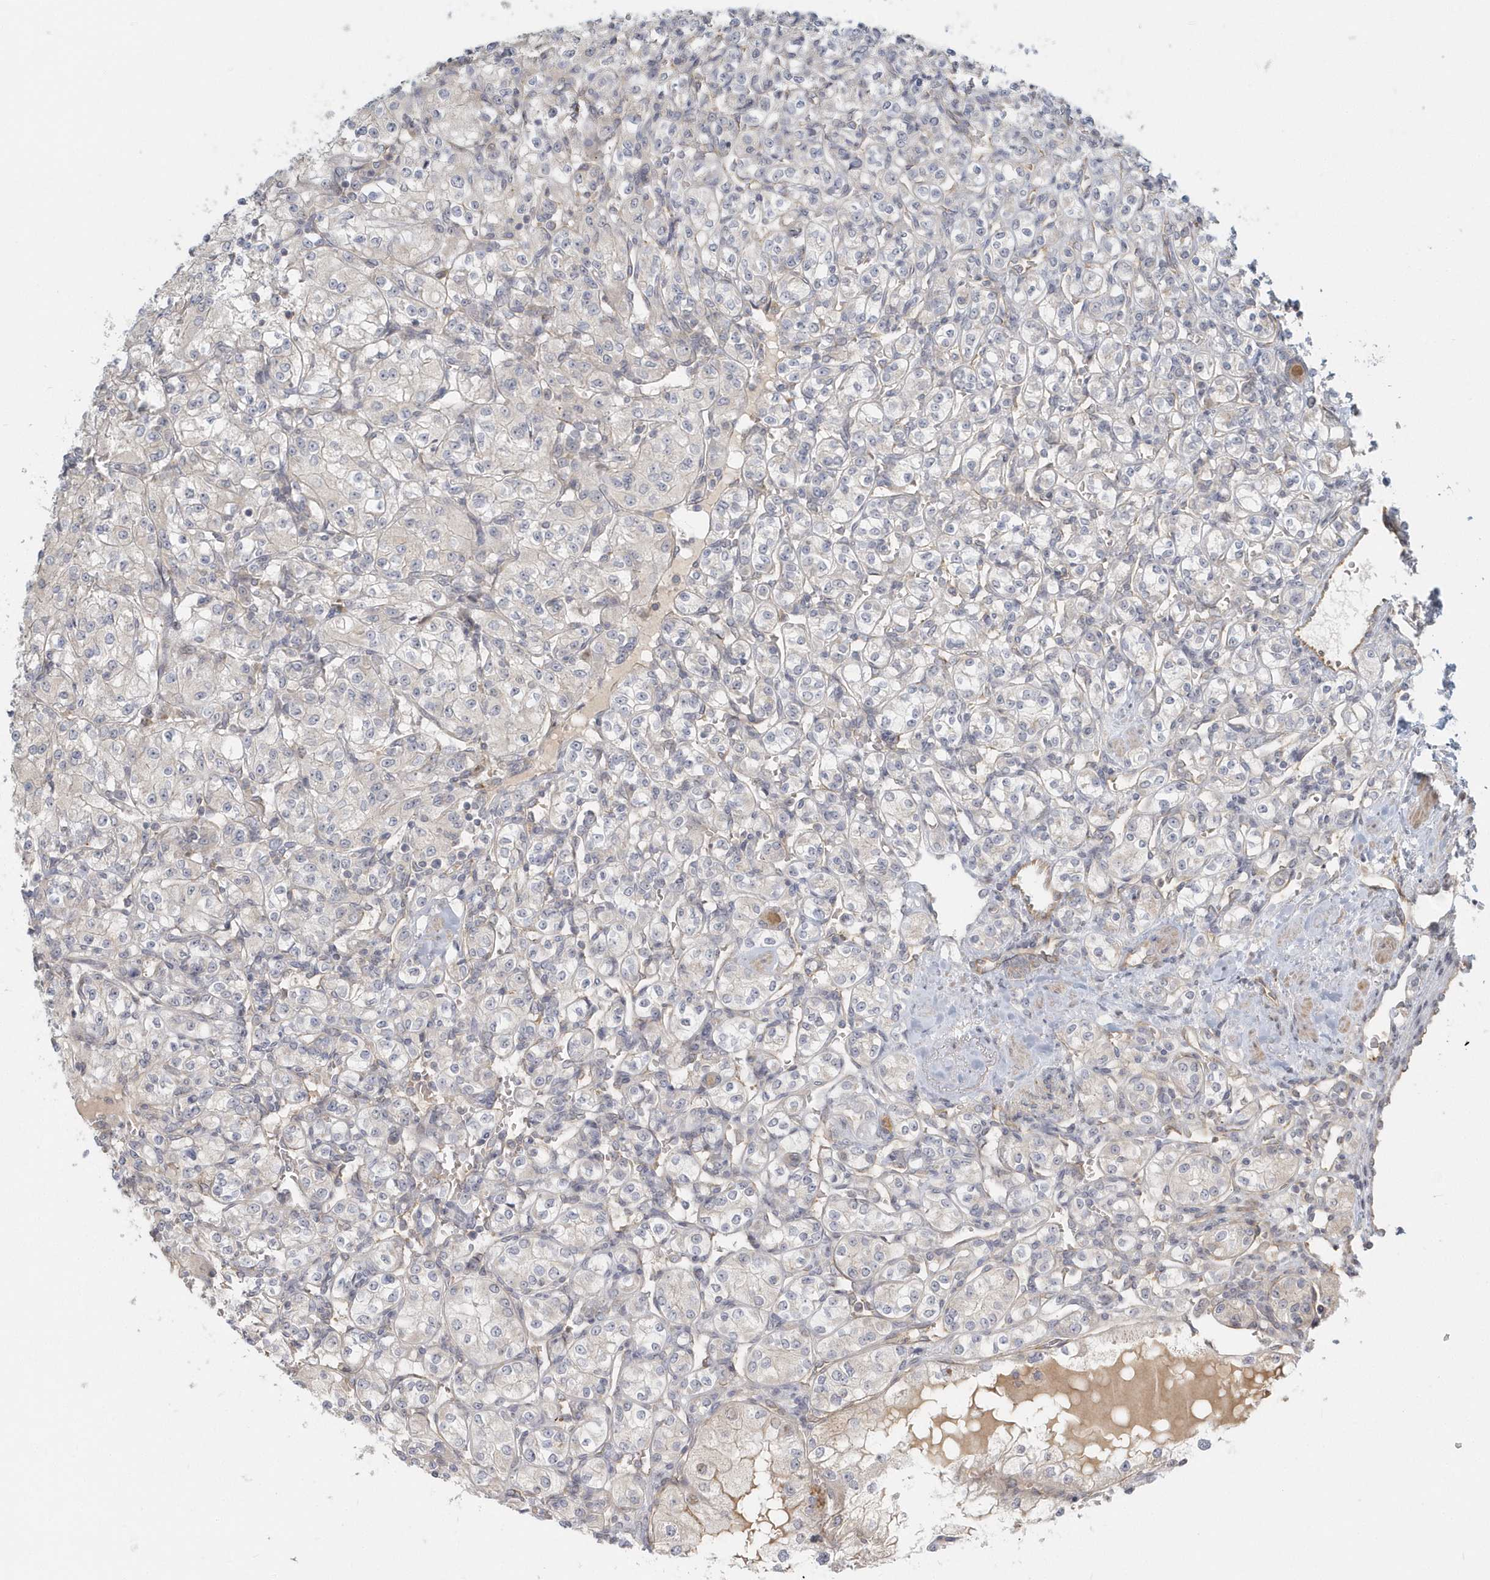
{"staining": {"intensity": "negative", "quantity": "none", "location": "none"}, "tissue": "renal cancer", "cell_type": "Tumor cells", "image_type": "cancer", "snomed": [{"axis": "morphology", "description": "Adenocarcinoma, NOS"}, {"axis": "topography", "description": "Kidney"}], "caption": "High magnification brightfield microscopy of renal adenocarcinoma stained with DAB (3,3'-diaminobenzidine) (brown) and counterstained with hematoxylin (blue): tumor cells show no significant expression.", "gene": "NAPB", "patient": {"sex": "male", "age": 77}}